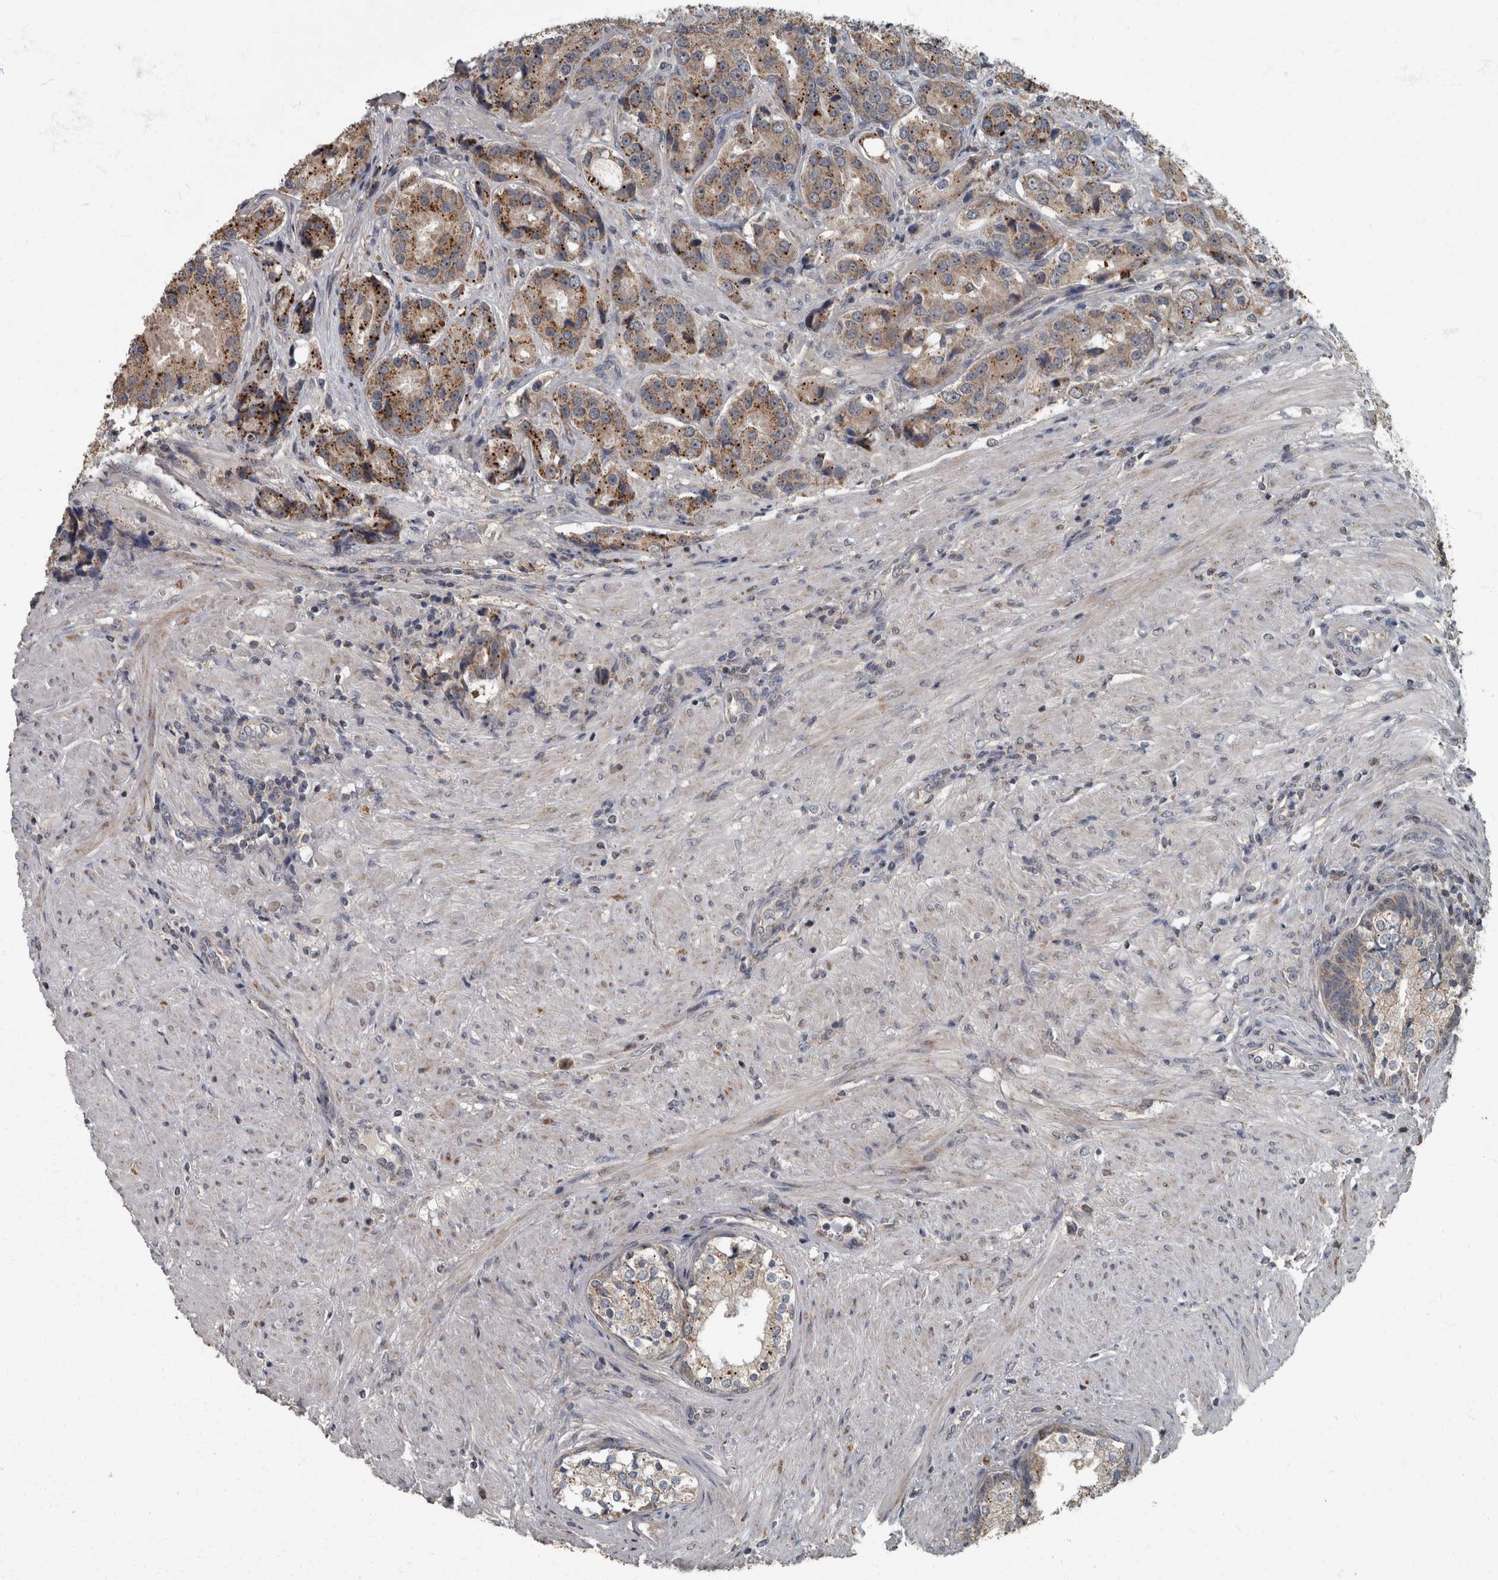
{"staining": {"intensity": "moderate", "quantity": ">75%", "location": "cytoplasmic/membranous"}, "tissue": "prostate cancer", "cell_type": "Tumor cells", "image_type": "cancer", "snomed": [{"axis": "morphology", "description": "Adenocarcinoma, High grade"}, {"axis": "topography", "description": "Prostate"}], "caption": "An IHC histopathology image of neoplastic tissue is shown. Protein staining in brown labels moderate cytoplasmic/membranous positivity in adenocarcinoma (high-grade) (prostate) within tumor cells.", "gene": "RABGGTB", "patient": {"sex": "male", "age": 60}}